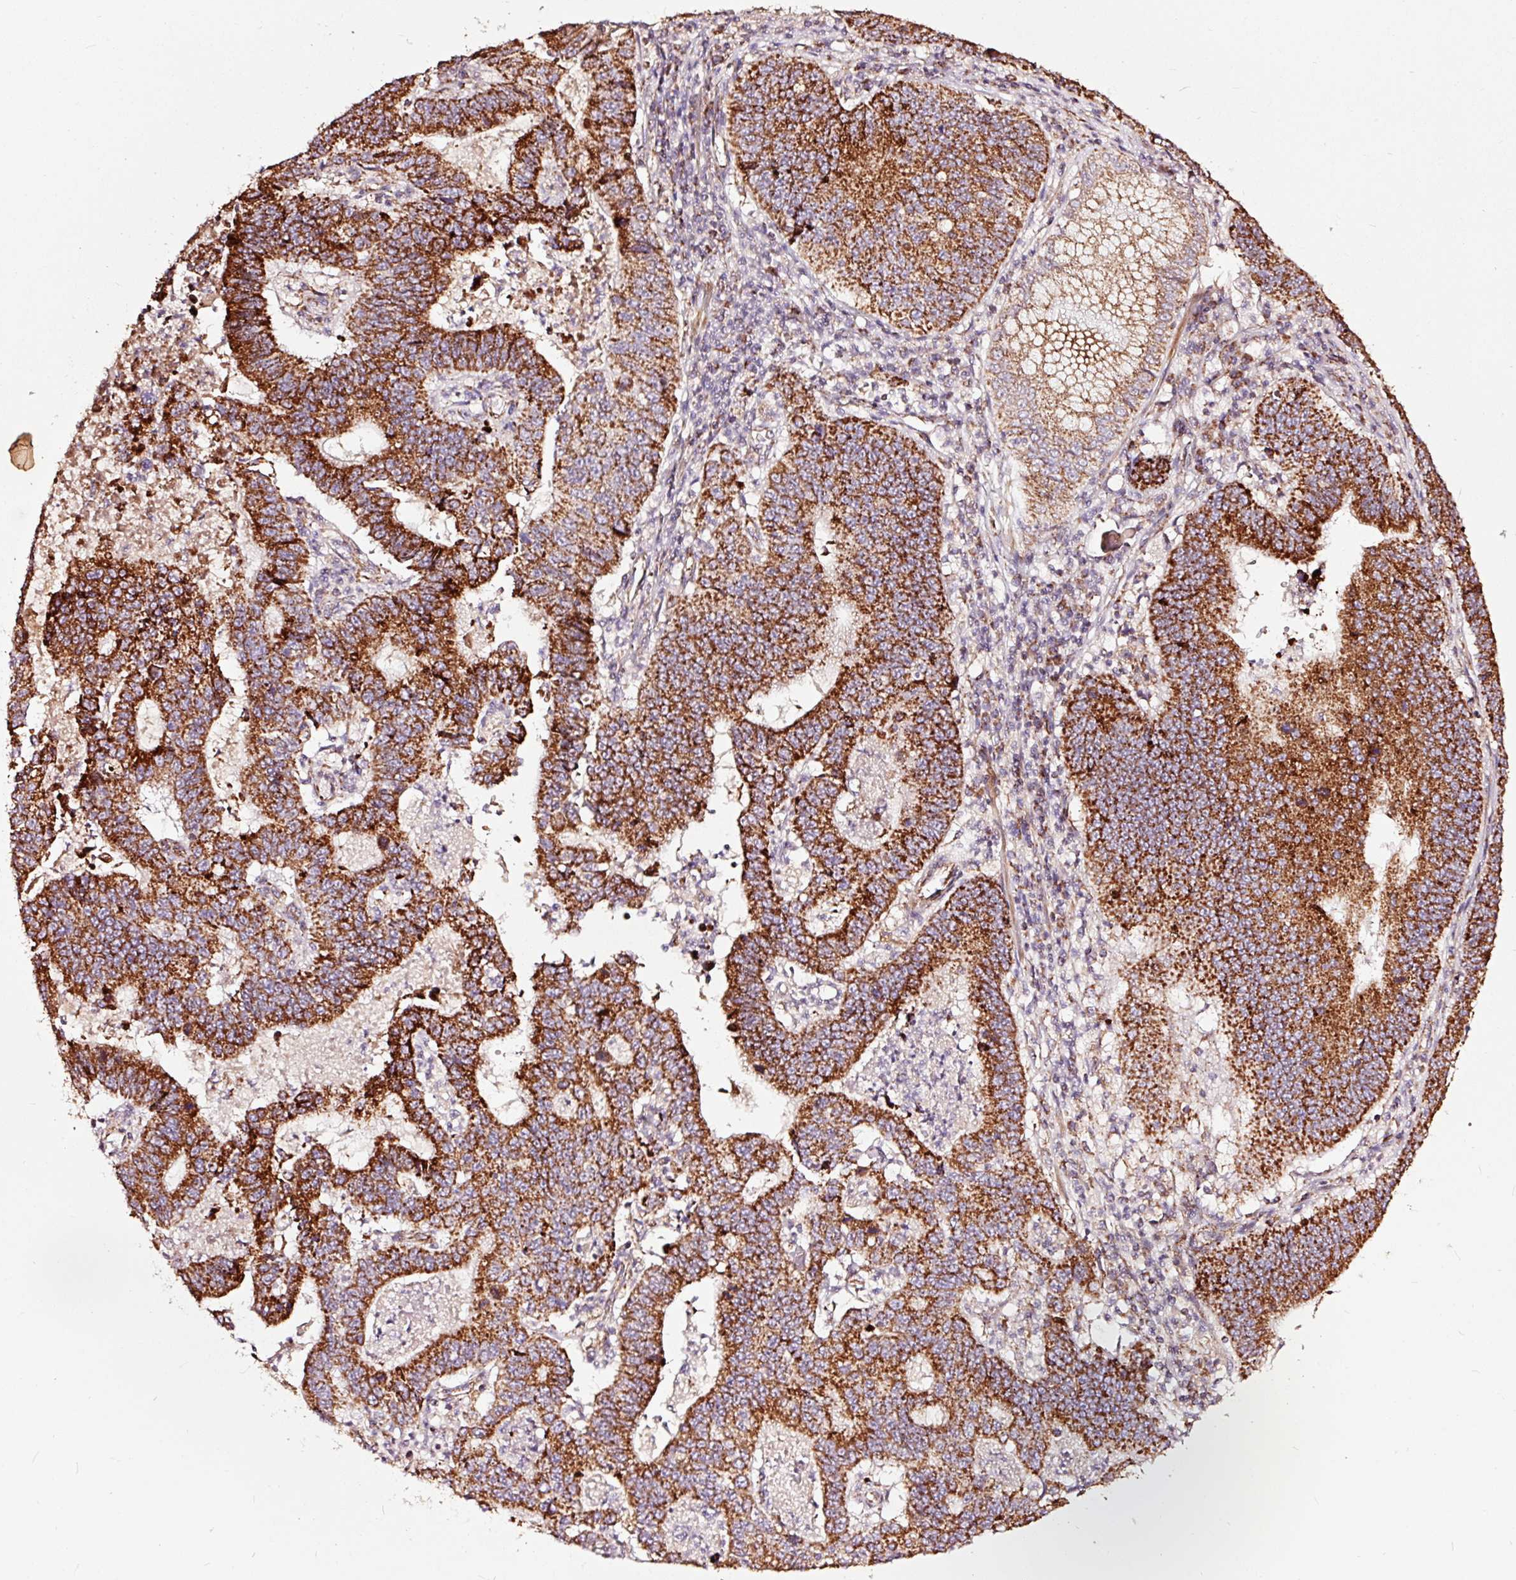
{"staining": {"intensity": "strong", "quantity": ">75%", "location": "cytoplasmic/membranous"}, "tissue": "stomach cancer", "cell_type": "Tumor cells", "image_type": "cancer", "snomed": [{"axis": "morphology", "description": "Adenocarcinoma, NOS"}, {"axis": "topography", "description": "Stomach"}], "caption": "The micrograph shows immunohistochemical staining of stomach adenocarcinoma. There is strong cytoplasmic/membranous positivity is seen in approximately >75% of tumor cells.", "gene": "TPM1", "patient": {"sex": "male", "age": 59}}